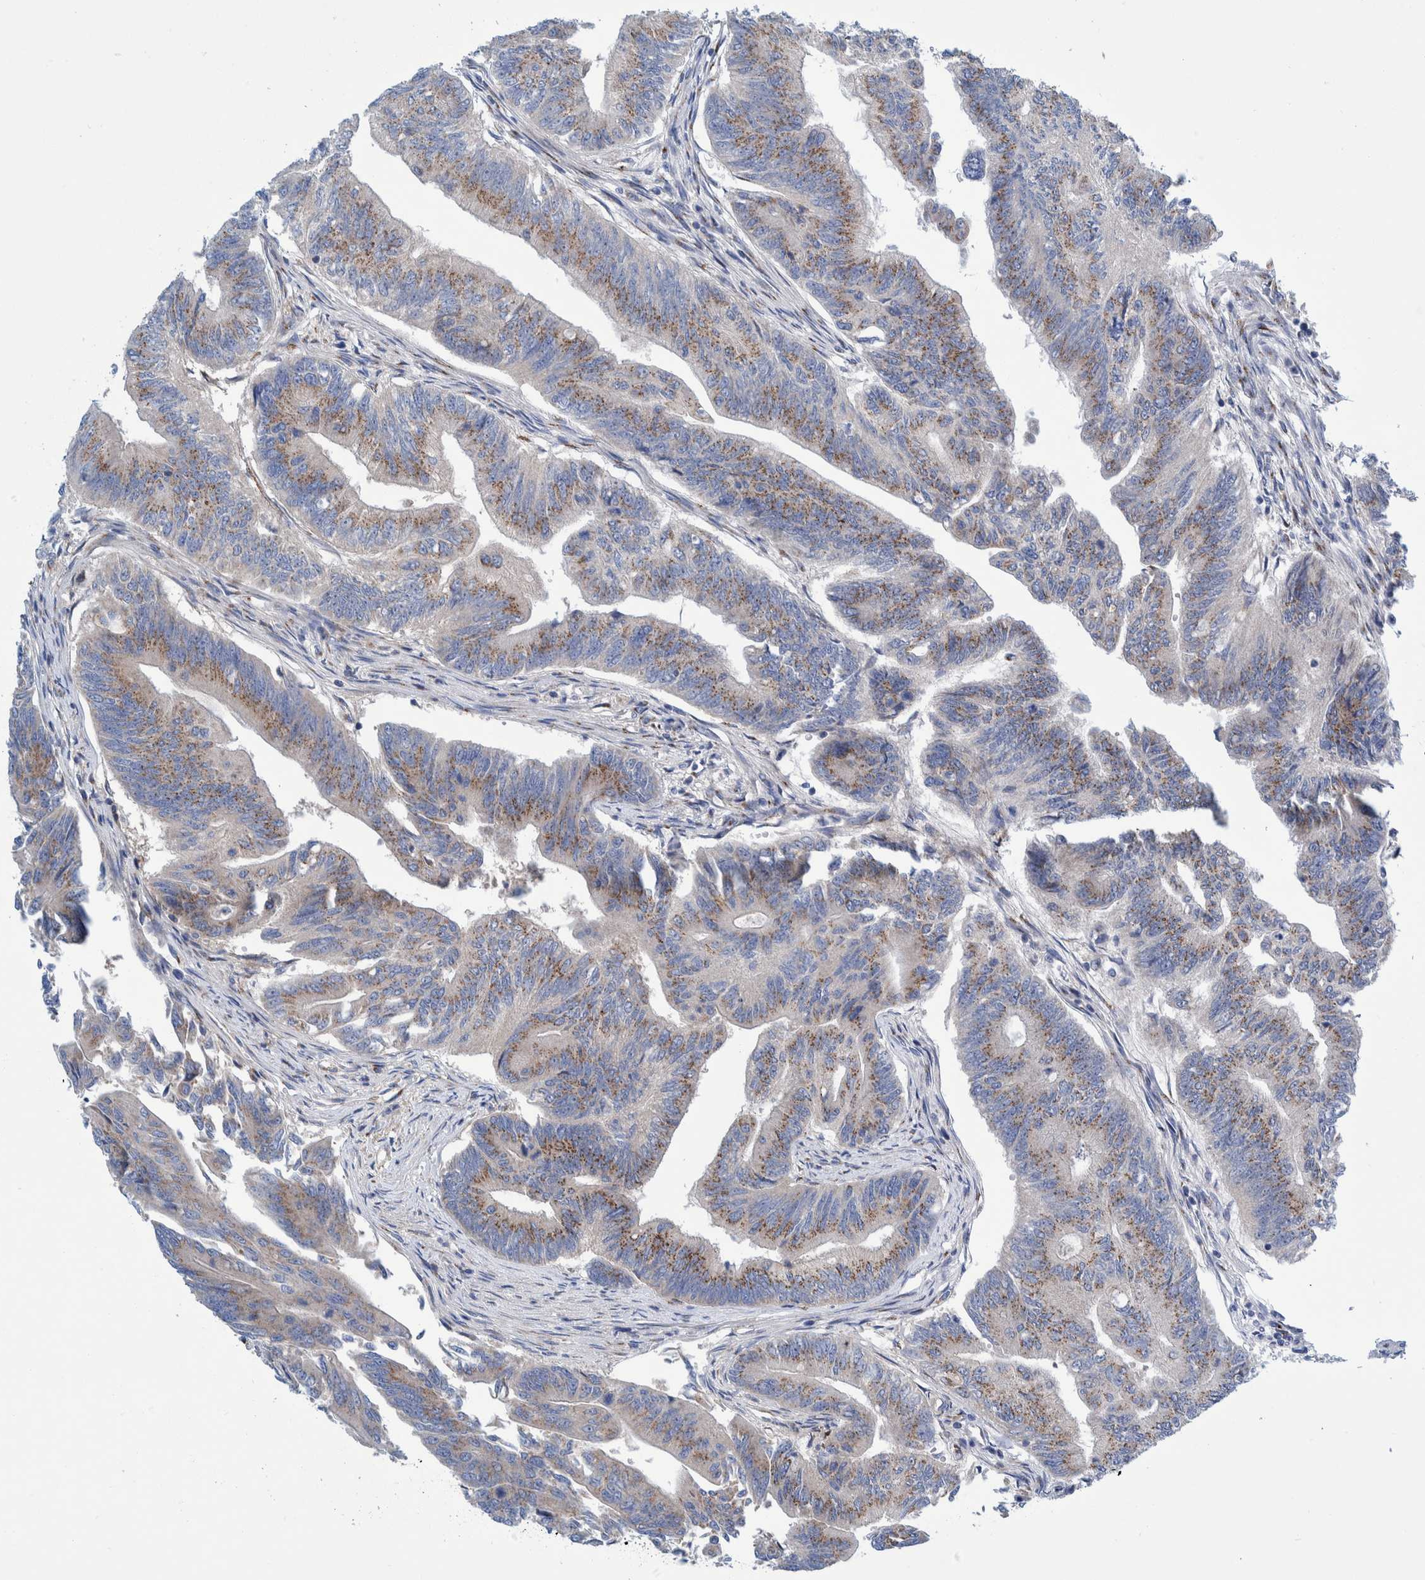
{"staining": {"intensity": "weak", "quantity": ">75%", "location": "cytoplasmic/membranous"}, "tissue": "colorectal cancer", "cell_type": "Tumor cells", "image_type": "cancer", "snomed": [{"axis": "morphology", "description": "Adenoma, NOS"}, {"axis": "morphology", "description": "Adenocarcinoma, NOS"}, {"axis": "topography", "description": "Colon"}], "caption": "High-power microscopy captured an immunohistochemistry (IHC) micrograph of colorectal cancer, revealing weak cytoplasmic/membranous expression in about >75% of tumor cells.", "gene": "TRIM58", "patient": {"sex": "male", "age": 79}}